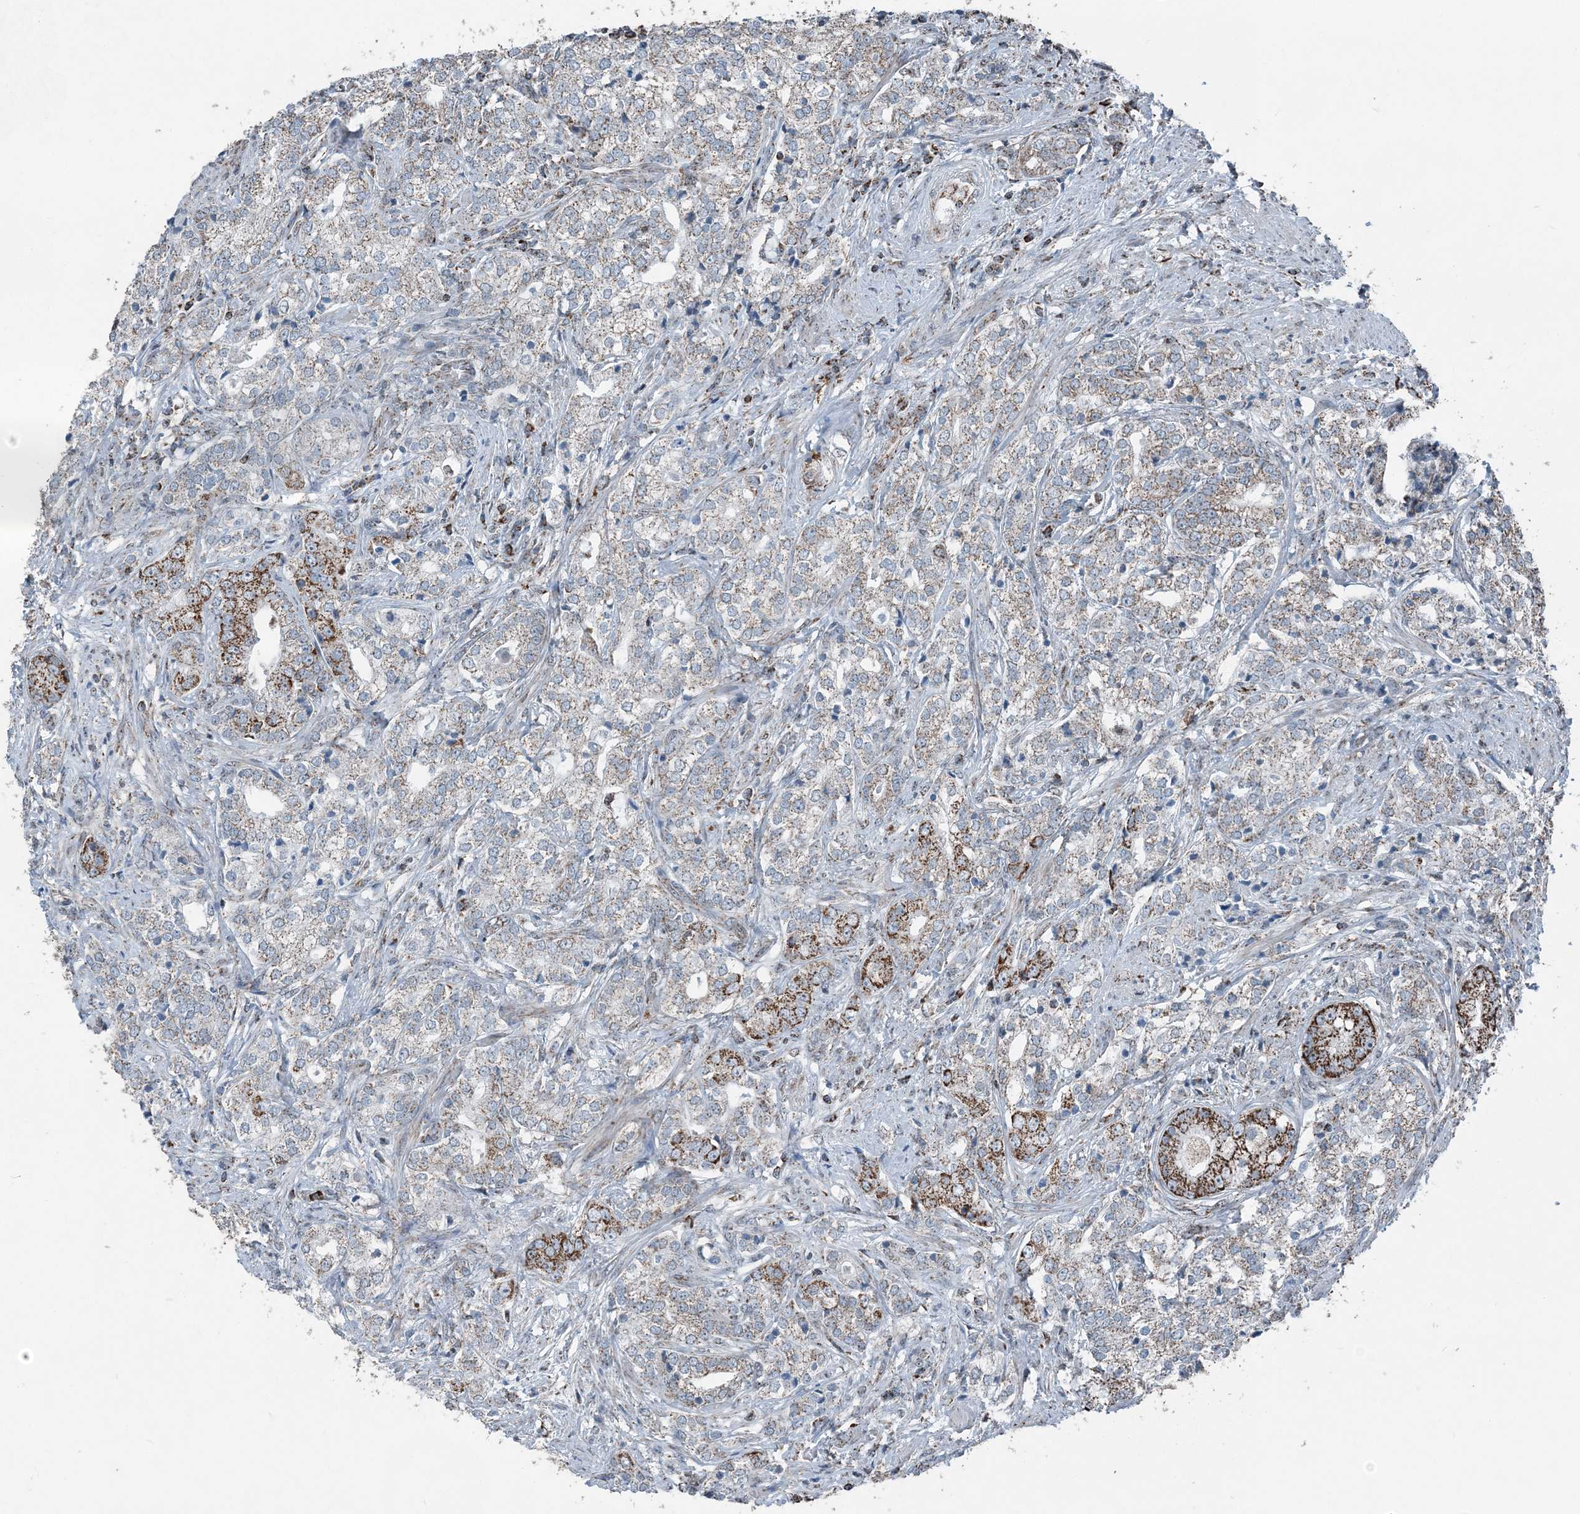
{"staining": {"intensity": "strong", "quantity": "25%-75%", "location": "cytoplasmic/membranous"}, "tissue": "prostate cancer", "cell_type": "Tumor cells", "image_type": "cancer", "snomed": [{"axis": "morphology", "description": "Adenocarcinoma, High grade"}, {"axis": "topography", "description": "Prostate"}], "caption": "Immunohistochemical staining of human prostate cancer (adenocarcinoma (high-grade)) demonstrates high levels of strong cytoplasmic/membranous protein staining in about 25%-75% of tumor cells.", "gene": "SUCLG1", "patient": {"sex": "male", "age": 69}}